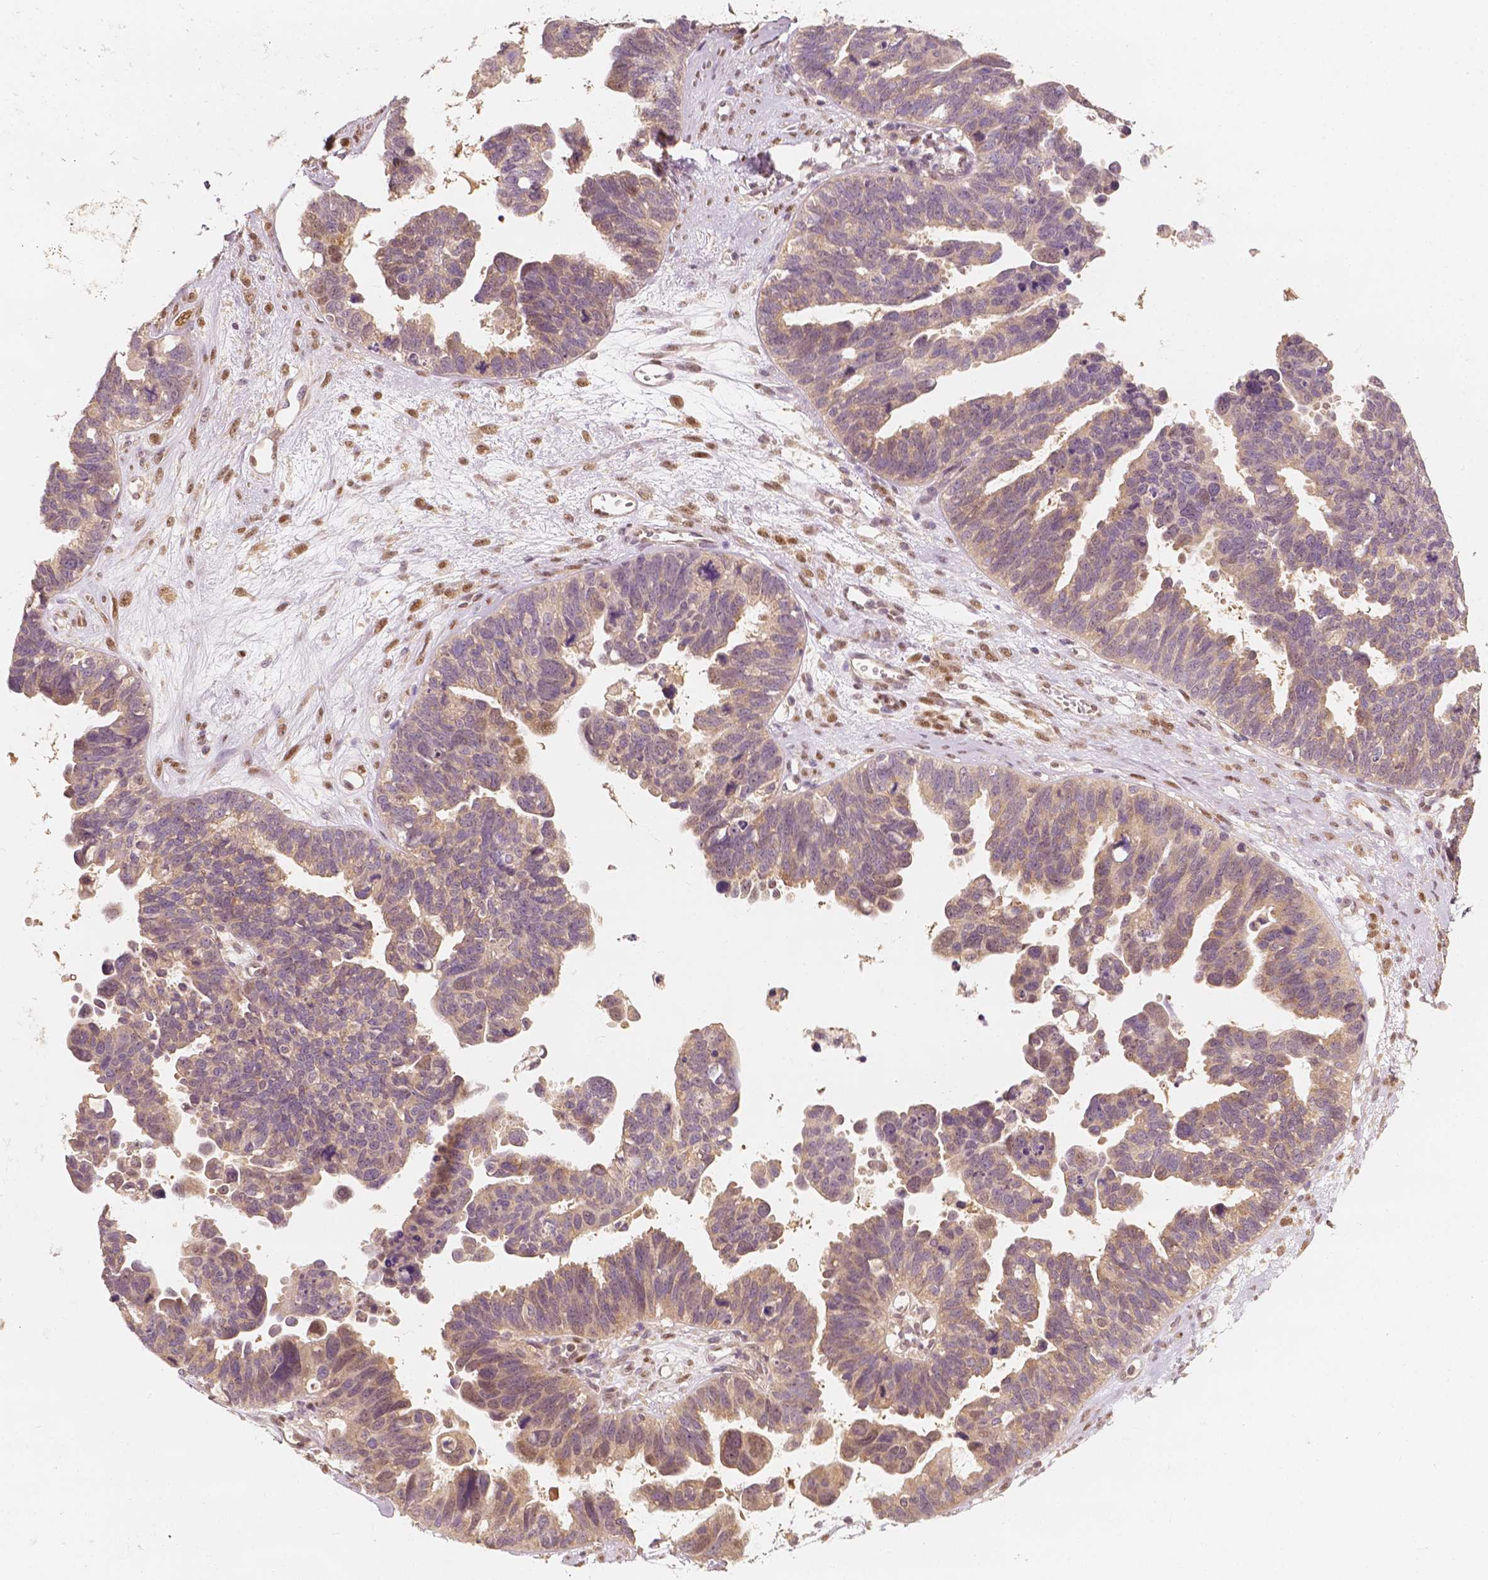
{"staining": {"intensity": "weak", "quantity": "<25%", "location": "nuclear"}, "tissue": "ovarian cancer", "cell_type": "Tumor cells", "image_type": "cancer", "snomed": [{"axis": "morphology", "description": "Cystadenocarcinoma, serous, NOS"}, {"axis": "topography", "description": "Ovary"}], "caption": "Tumor cells are negative for protein expression in human ovarian cancer (serous cystadenocarcinoma). (IHC, brightfield microscopy, high magnification).", "gene": "TBC1D17", "patient": {"sex": "female", "age": 60}}